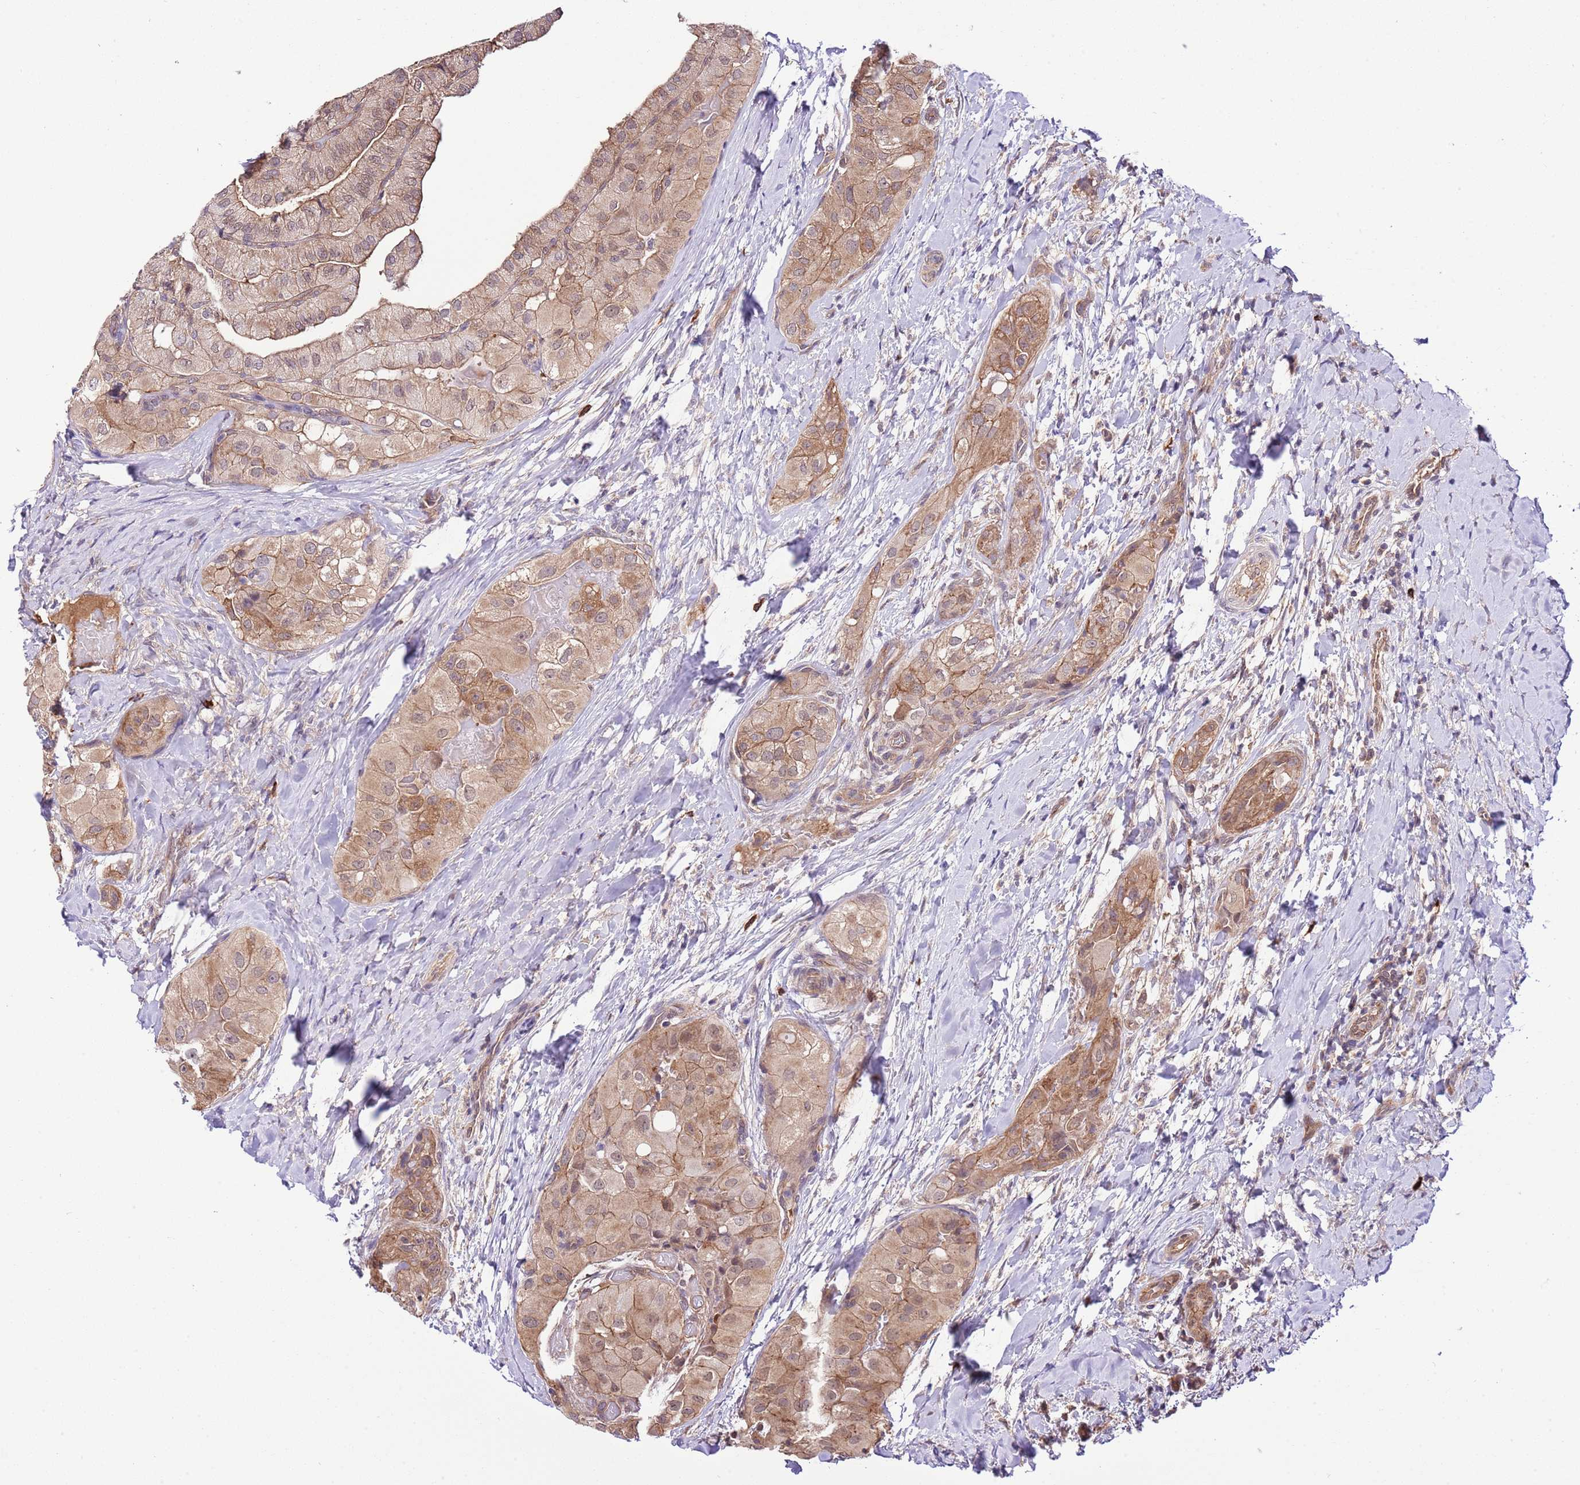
{"staining": {"intensity": "moderate", "quantity": ">75%", "location": "cytoplasmic/membranous"}, "tissue": "thyroid cancer", "cell_type": "Tumor cells", "image_type": "cancer", "snomed": [{"axis": "morphology", "description": "Normal tissue, NOS"}, {"axis": "morphology", "description": "Papillary adenocarcinoma, NOS"}, {"axis": "topography", "description": "Thyroid gland"}], "caption": "Thyroid papillary adenocarcinoma stained for a protein demonstrates moderate cytoplasmic/membranous positivity in tumor cells. (Stains: DAB in brown, nuclei in blue, Microscopy: brightfield microscopy at high magnification).", "gene": "DONSON", "patient": {"sex": "female", "age": 59}}